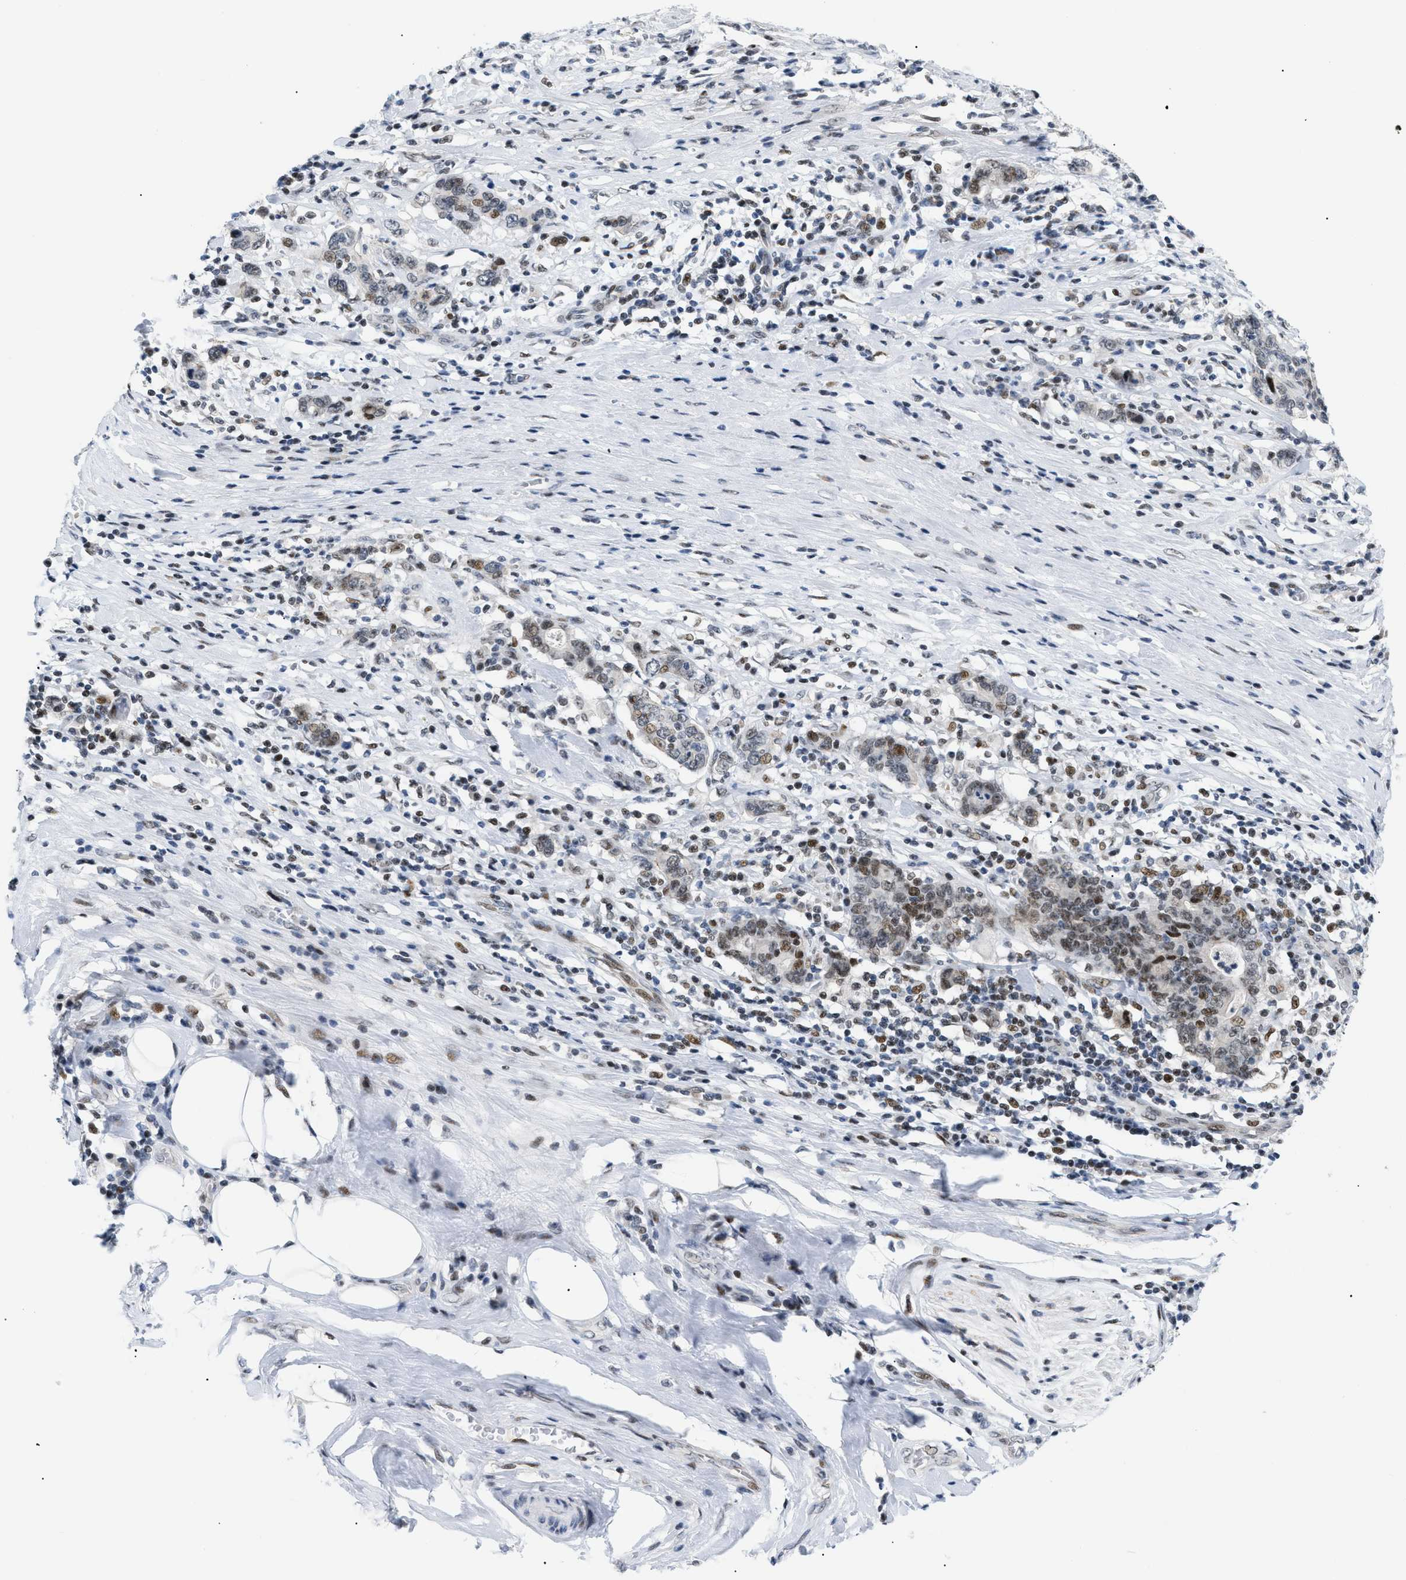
{"staining": {"intensity": "moderate", "quantity": ">75%", "location": "nuclear"}, "tissue": "stomach cancer", "cell_type": "Tumor cells", "image_type": "cancer", "snomed": [{"axis": "morphology", "description": "Adenocarcinoma, NOS"}, {"axis": "topography", "description": "Stomach, lower"}], "caption": "Immunohistochemical staining of adenocarcinoma (stomach) exhibits moderate nuclear protein positivity in approximately >75% of tumor cells.", "gene": "MED1", "patient": {"sex": "female", "age": 72}}